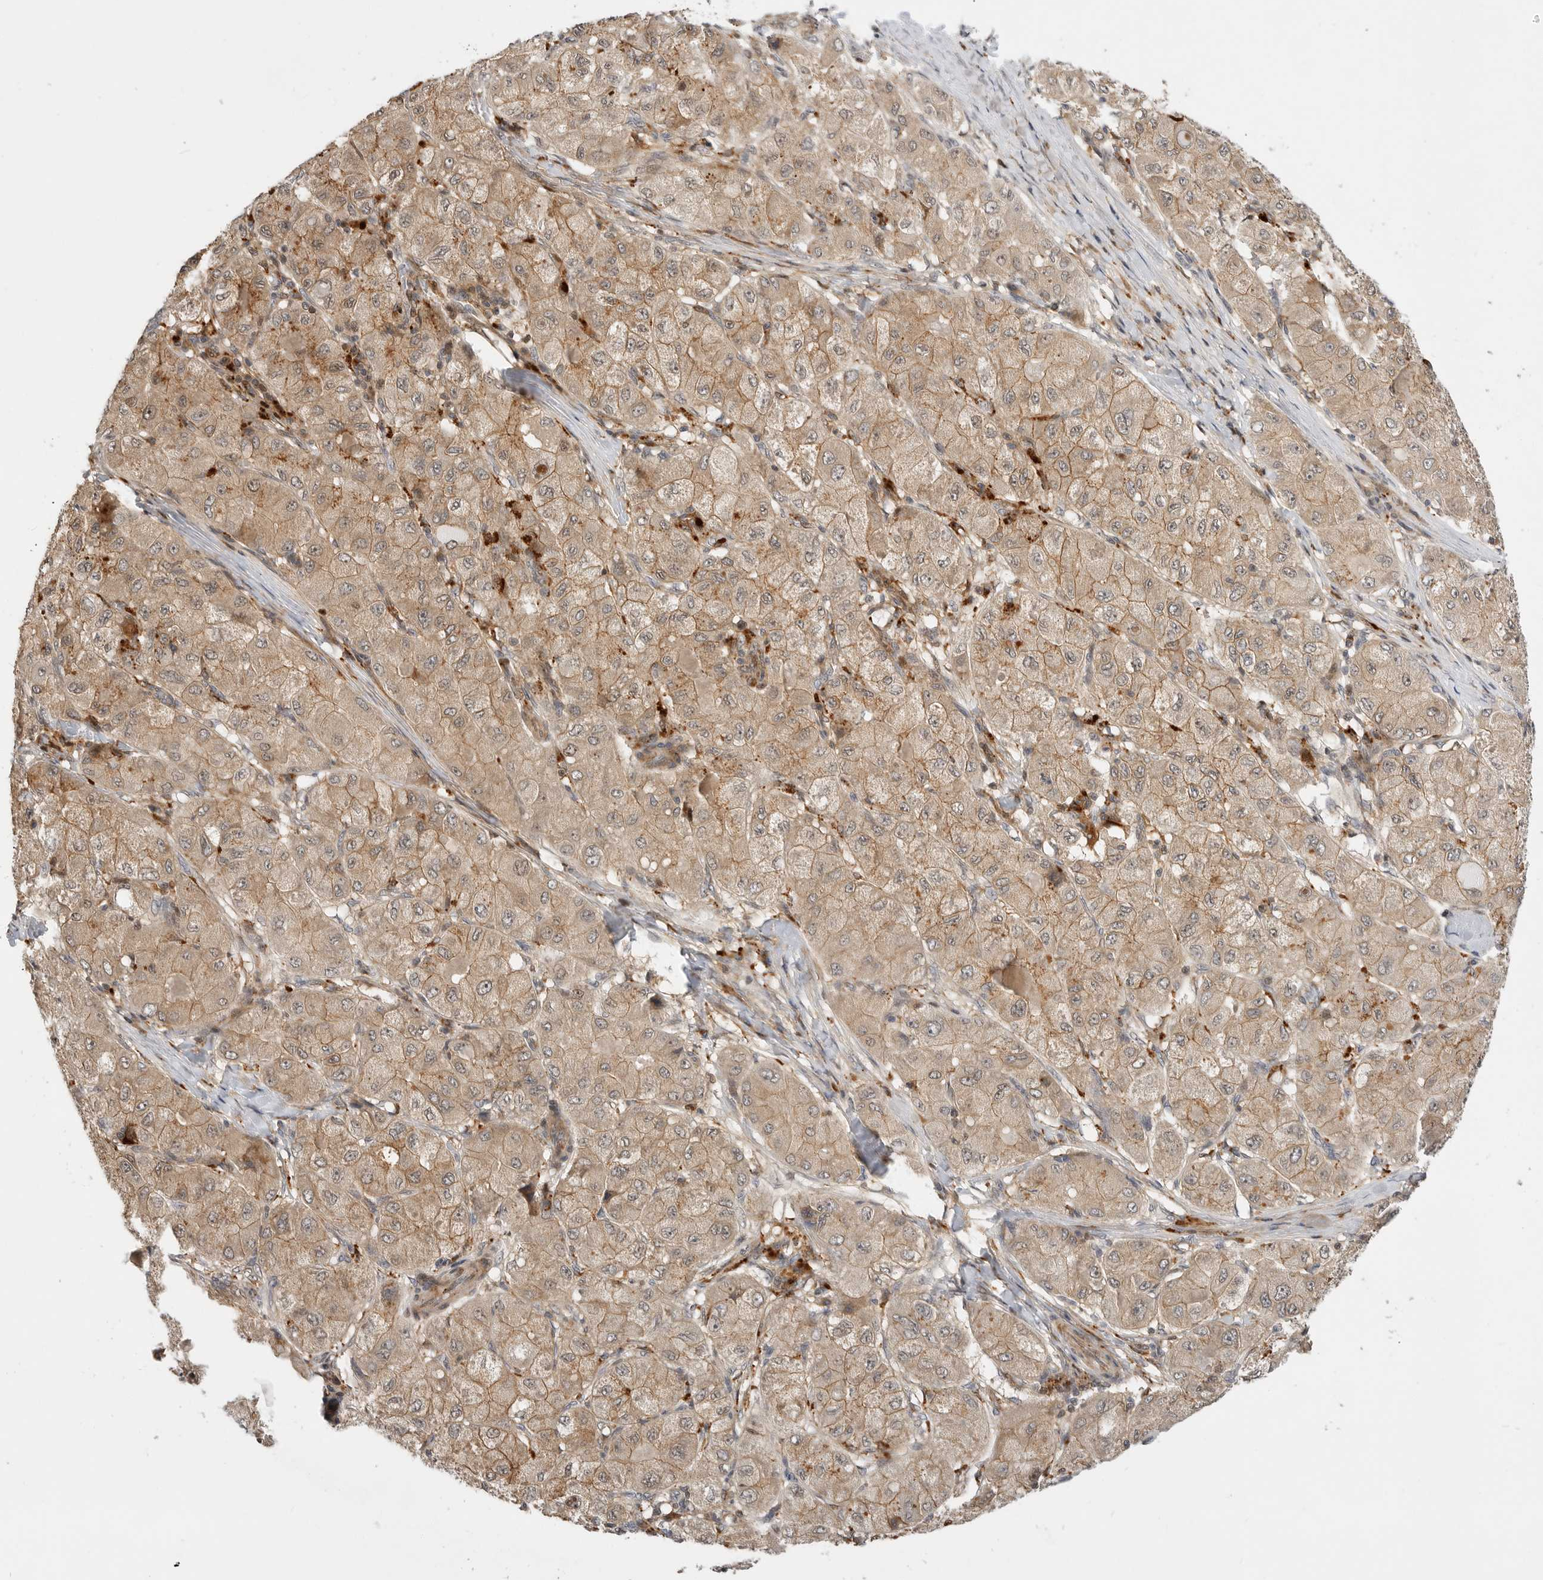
{"staining": {"intensity": "moderate", "quantity": ">75%", "location": "cytoplasmic/membranous"}, "tissue": "liver cancer", "cell_type": "Tumor cells", "image_type": "cancer", "snomed": [{"axis": "morphology", "description": "Carcinoma, Hepatocellular, NOS"}, {"axis": "topography", "description": "Liver"}], "caption": "Brown immunohistochemical staining in human hepatocellular carcinoma (liver) demonstrates moderate cytoplasmic/membranous staining in about >75% of tumor cells.", "gene": "CSNK1G3", "patient": {"sex": "male", "age": 80}}